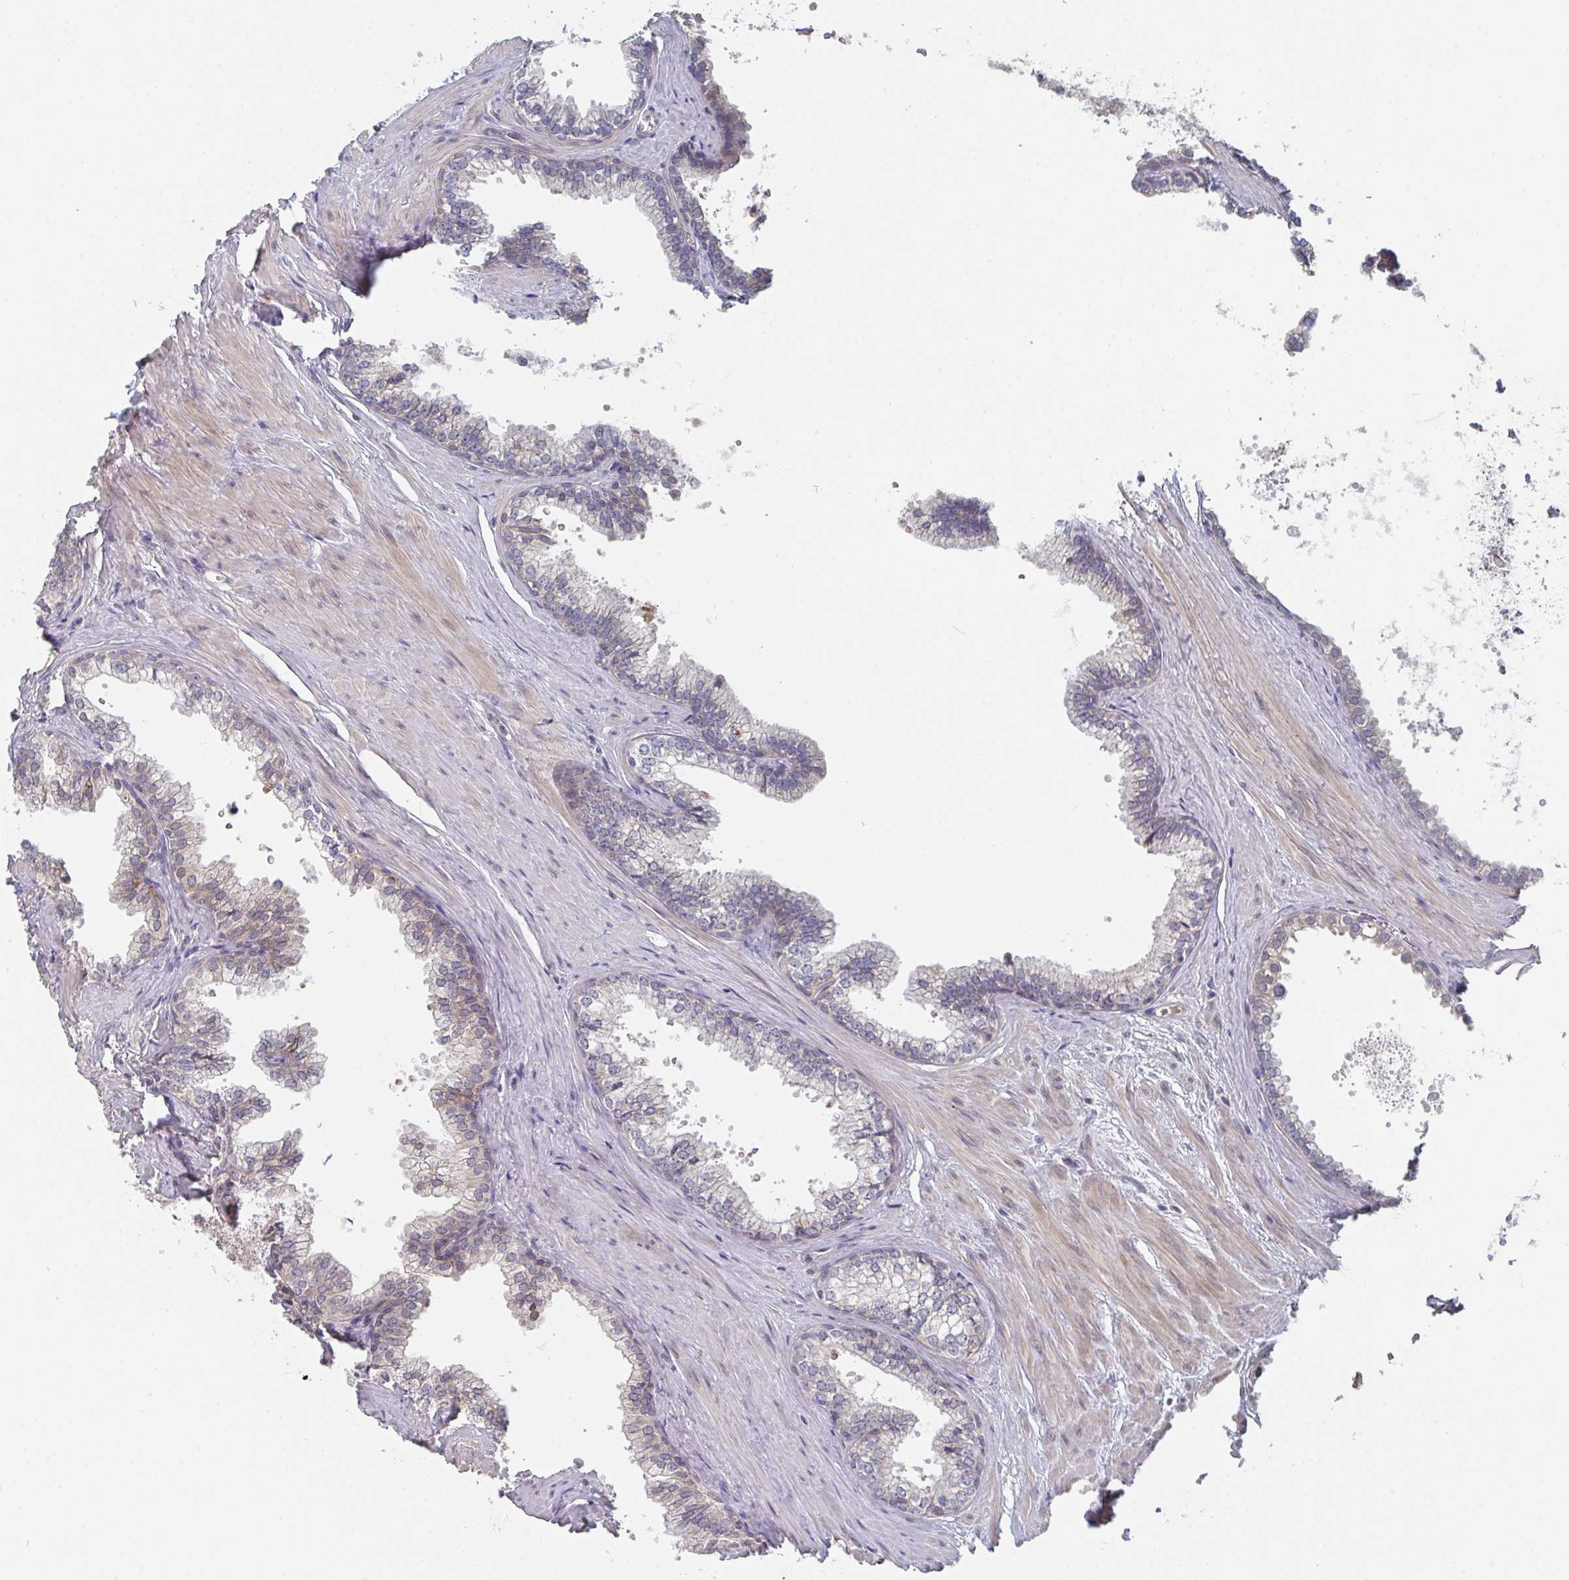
{"staining": {"intensity": "weak", "quantity": "<25%", "location": "cytoplasmic/membranous"}, "tissue": "prostate", "cell_type": "Glandular cells", "image_type": "normal", "snomed": [{"axis": "morphology", "description": "Normal tissue, NOS"}, {"axis": "topography", "description": "Prostate"}, {"axis": "topography", "description": "Peripheral nerve tissue"}], "caption": "The micrograph demonstrates no significant expression in glandular cells of prostate. (DAB immunohistochemistry (IHC) visualized using brightfield microscopy, high magnification).", "gene": "ELOVL1", "patient": {"sex": "male", "age": 55}}